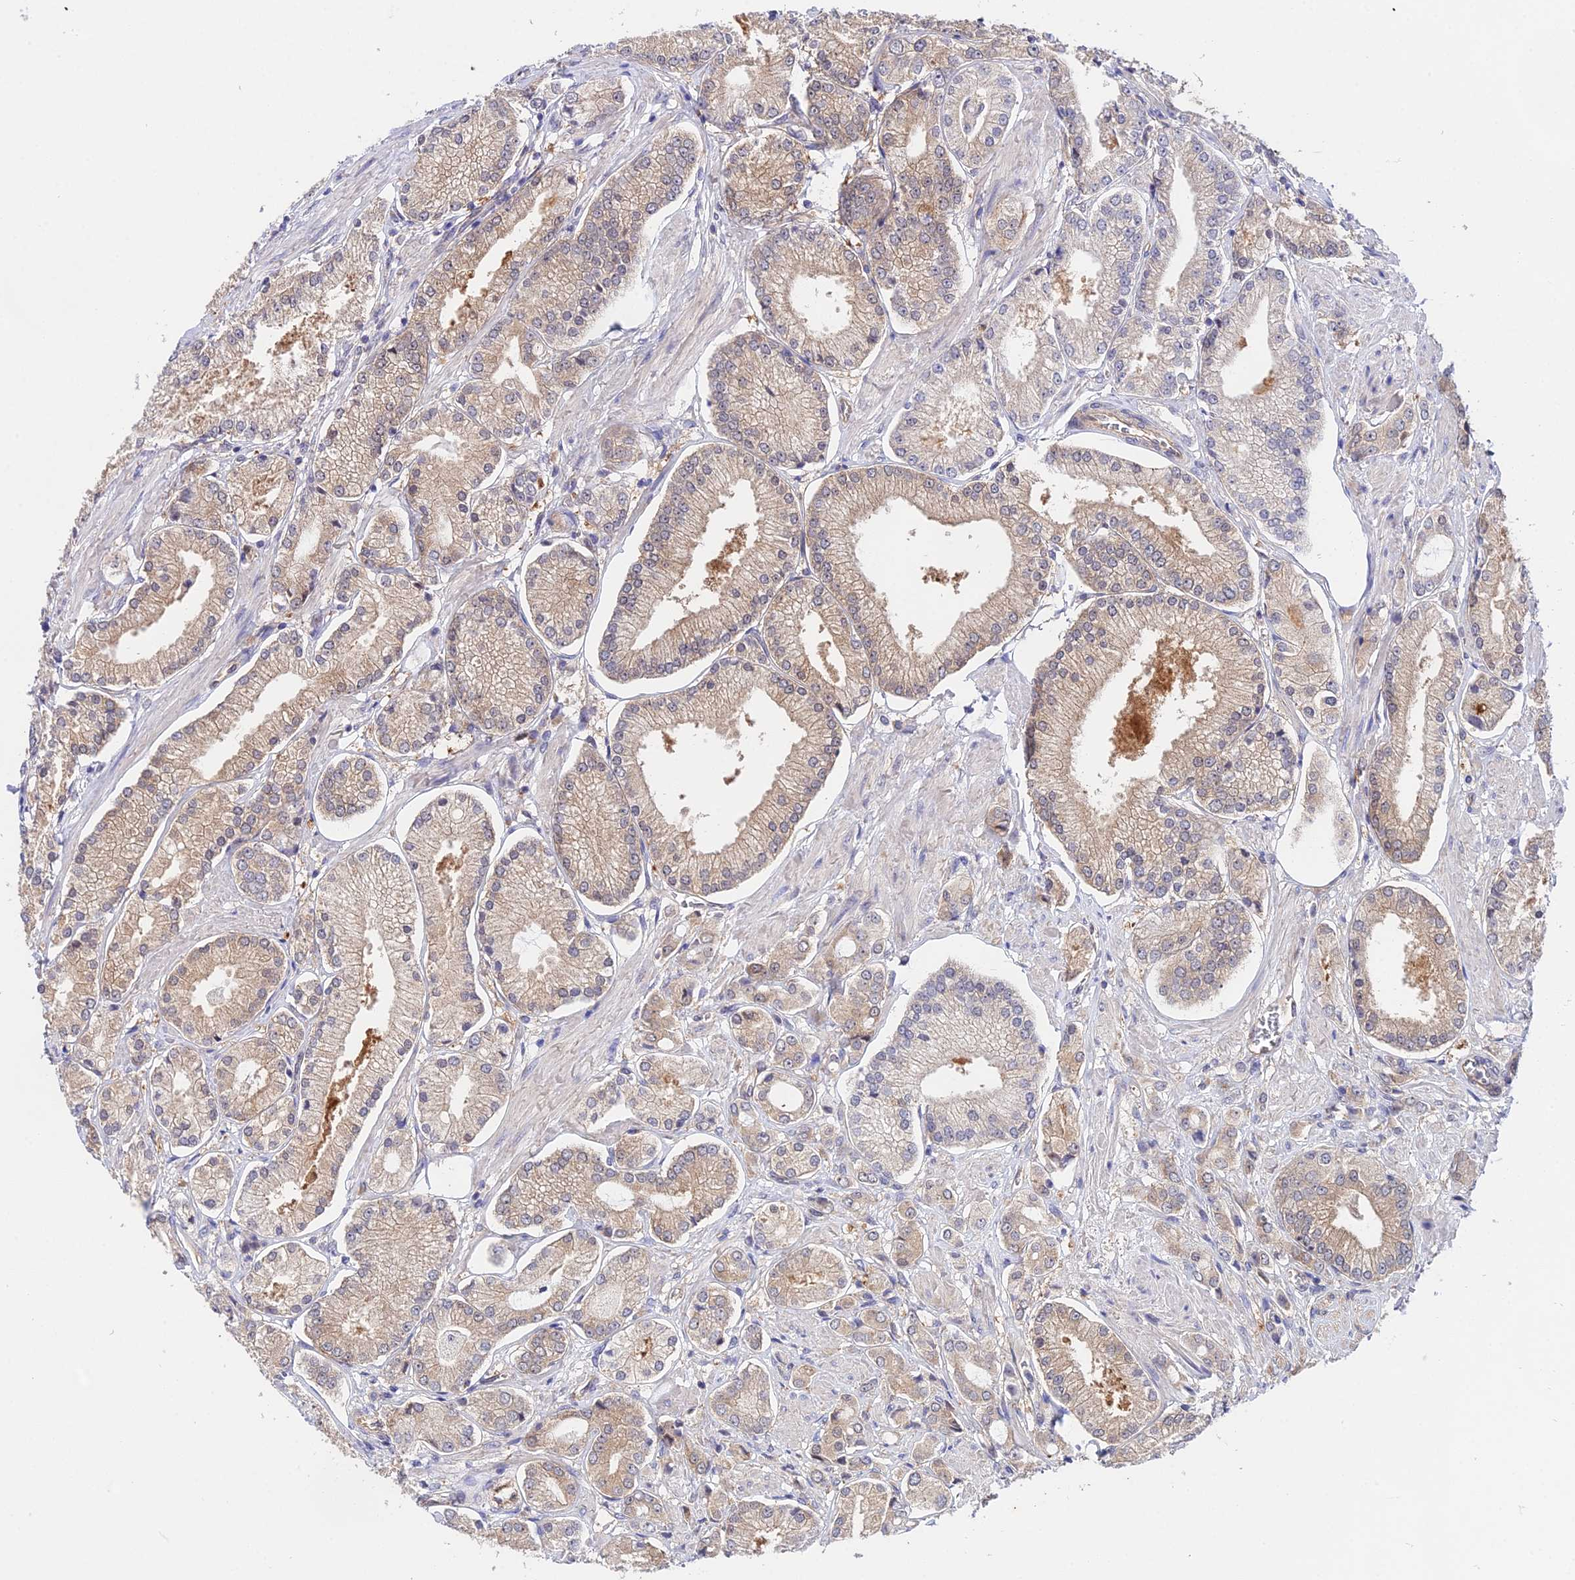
{"staining": {"intensity": "weak", "quantity": "25%-75%", "location": "cytoplasmic/membranous"}, "tissue": "prostate cancer", "cell_type": "Tumor cells", "image_type": "cancer", "snomed": [{"axis": "morphology", "description": "Adenocarcinoma, High grade"}, {"axis": "topography", "description": "Prostate and seminal vesicle, NOS"}], "caption": "This histopathology image displays immunohistochemistry staining of human adenocarcinoma (high-grade) (prostate), with low weak cytoplasmic/membranous staining in approximately 25%-75% of tumor cells.", "gene": "PPP2R2C", "patient": {"sex": "male", "age": 64}}